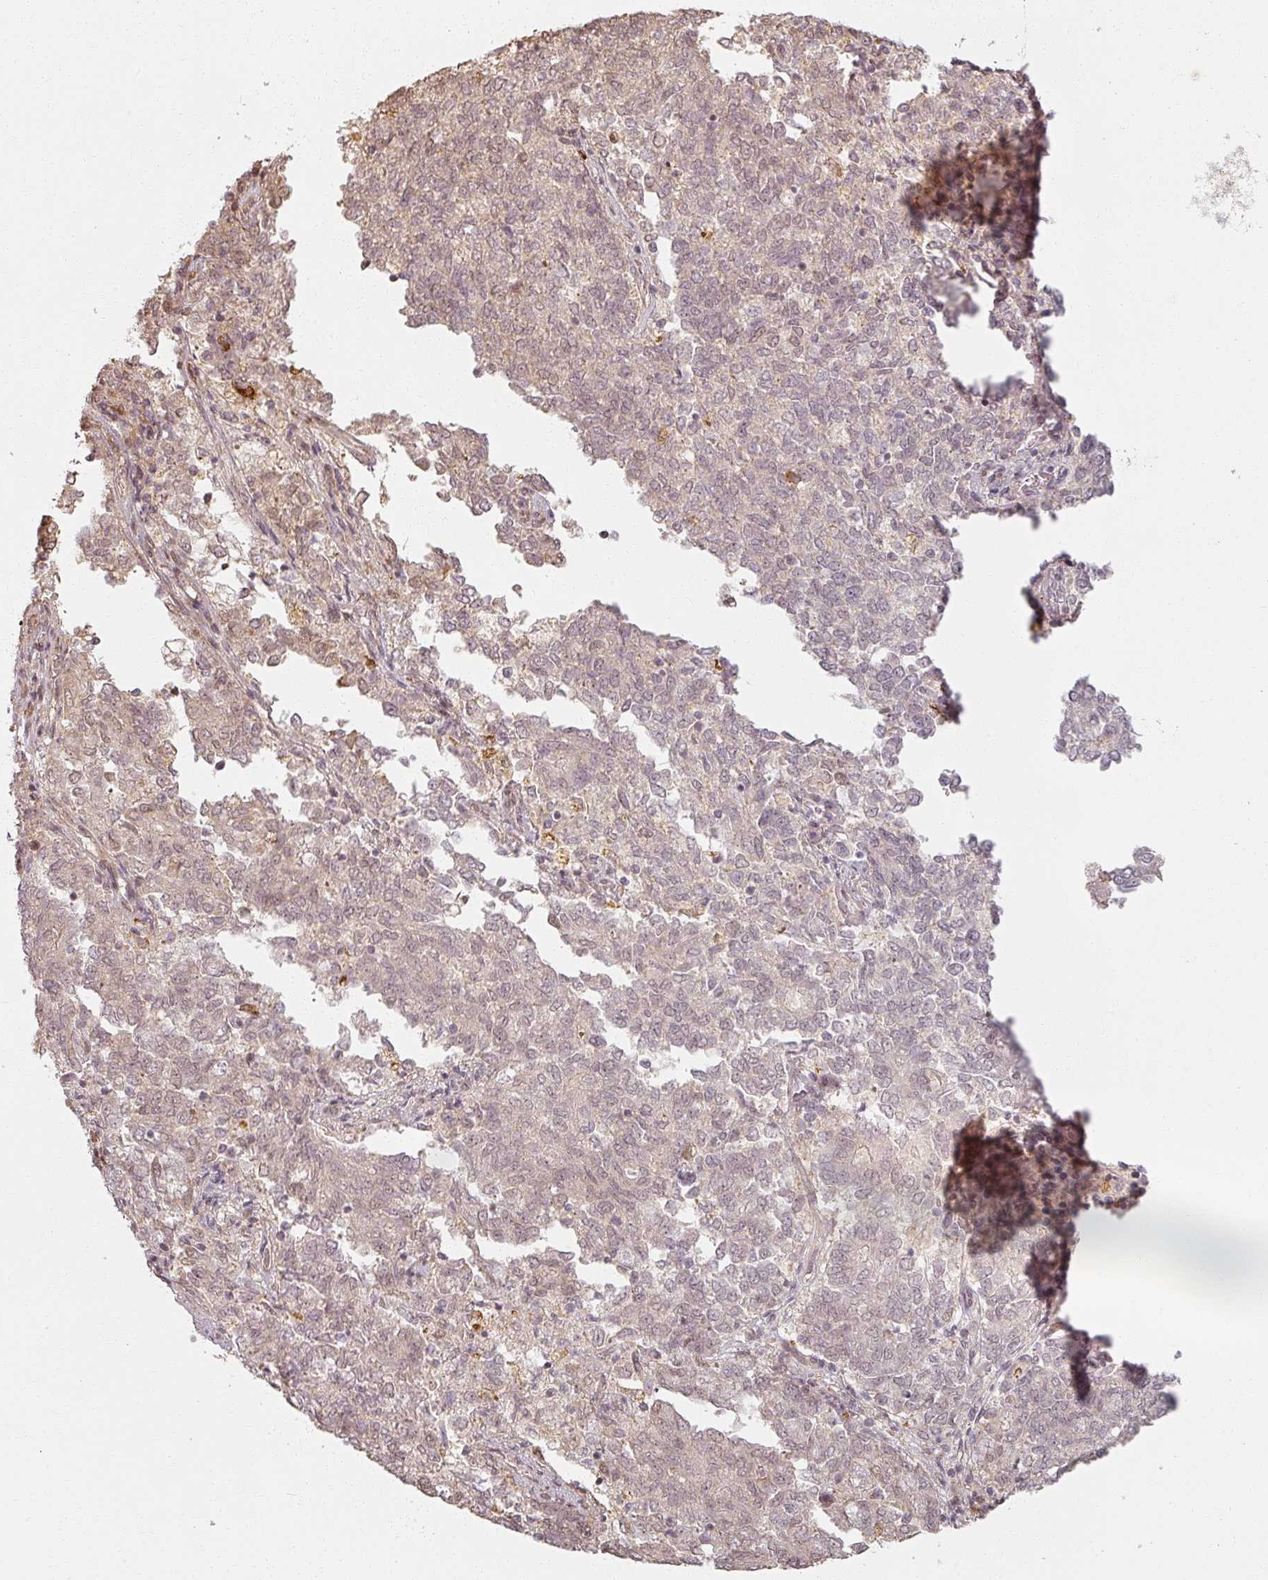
{"staining": {"intensity": "weak", "quantity": "25%-75%", "location": "cytoplasmic/membranous,nuclear"}, "tissue": "endometrial cancer", "cell_type": "Tumor cells", "image_type": "cancer", "snomed": [{"axis": "morphology", "description": "Adenocarcinoma, NOS"}, {"axis": "topography", "description": "Endometrium"}], "caption": "This is a micrograph of IHC staining of adenocarcinoma (endometrial), which shows weak expression in the cytoplasmic/membranous and nuclear of tumor cells.", "gene": "MED19", "patient": {"sex": "female", "age": 80}}